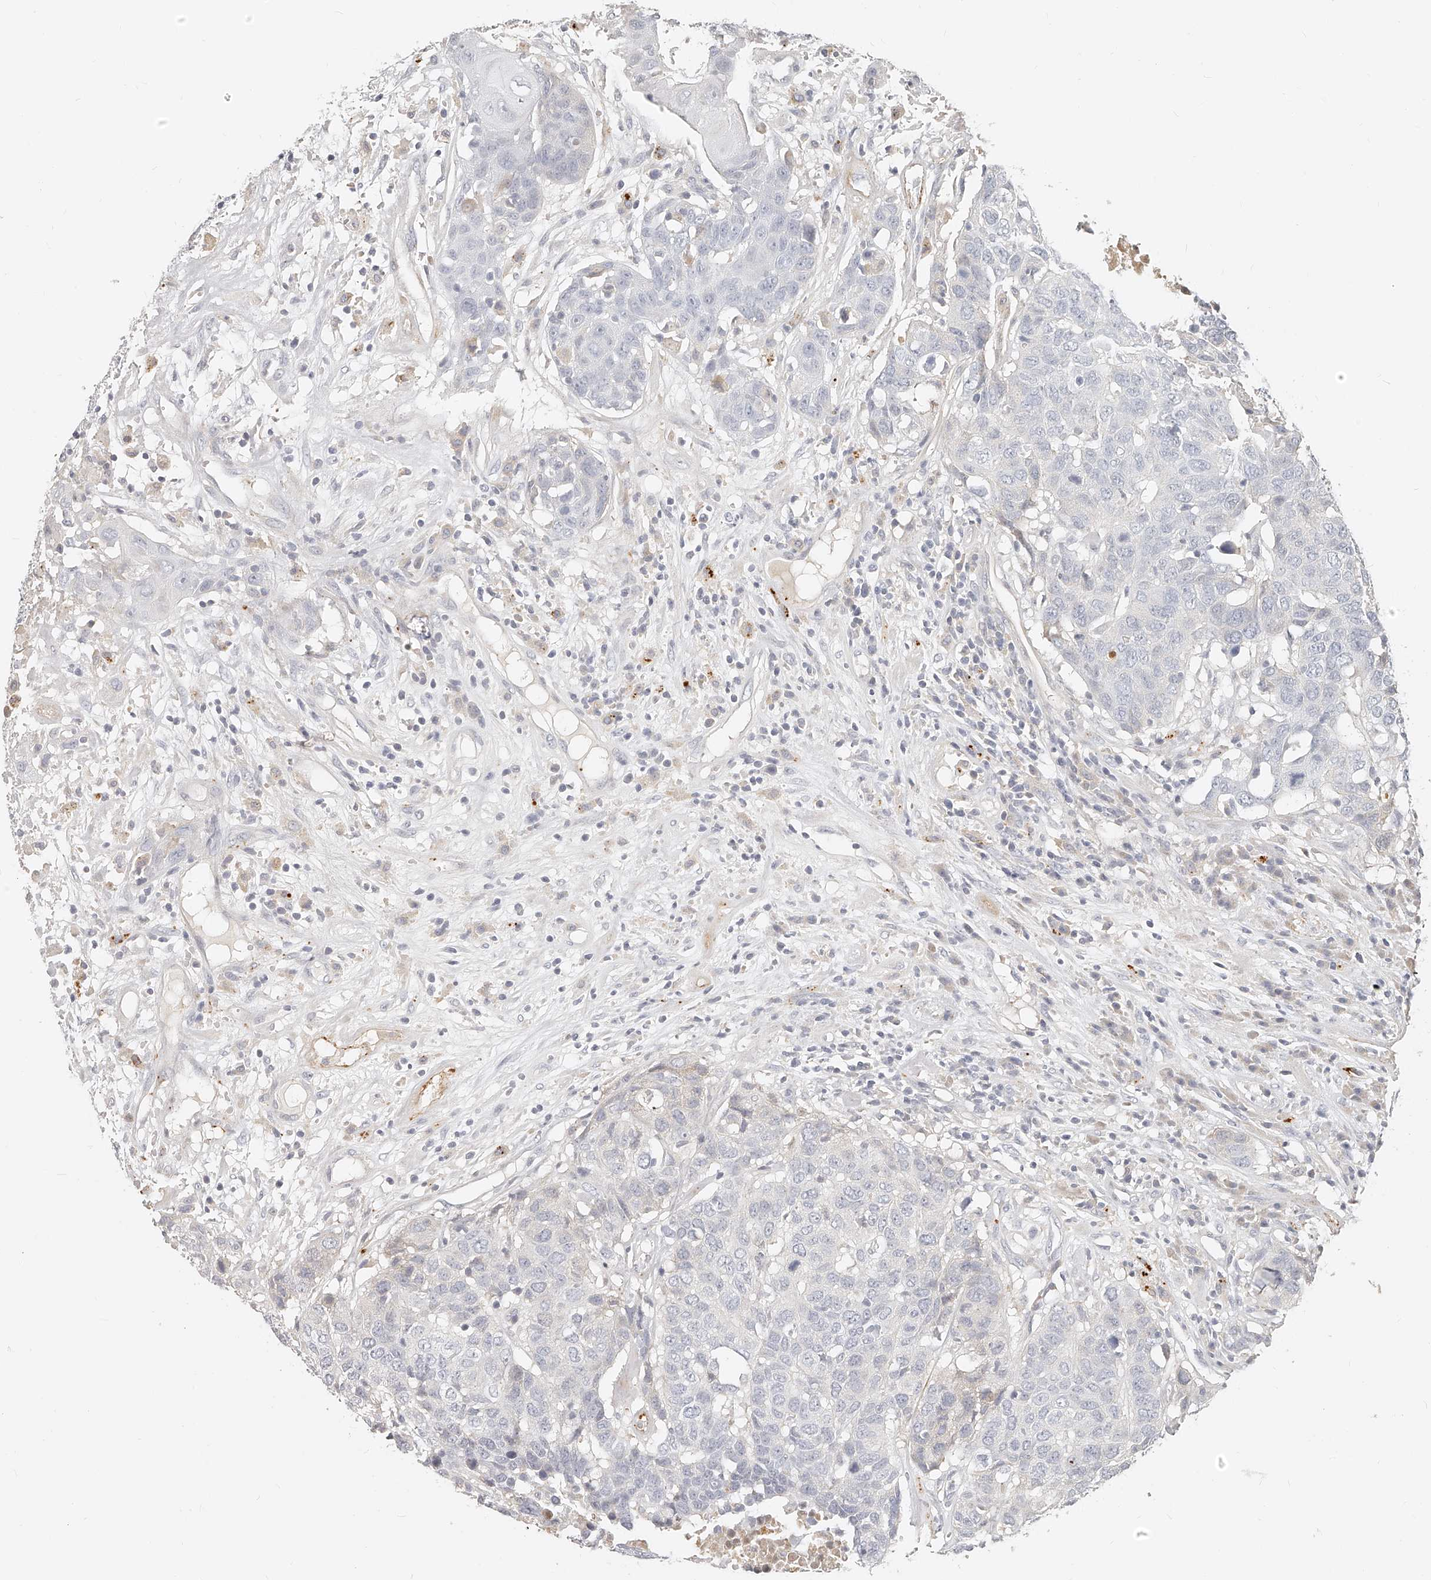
{"staining": {"intensity": "negative", "quantity": "none", "location": "none"}, "tissue": "head and neck cancer", "cell_type": "Tumor cells", "image_type": "cancer", "snomed": [{"axis": "morphology", "description": "Squamous cell carcinoma, NOS"}, {"axis": "topography", "description": "Head-Neck"}], "caption": "Tumor cells show no significant protein positivity in squamous cell carcinoma (head and neck).", "gene": "ITGB3", "patient": {"sex": "male", "age": 66}}